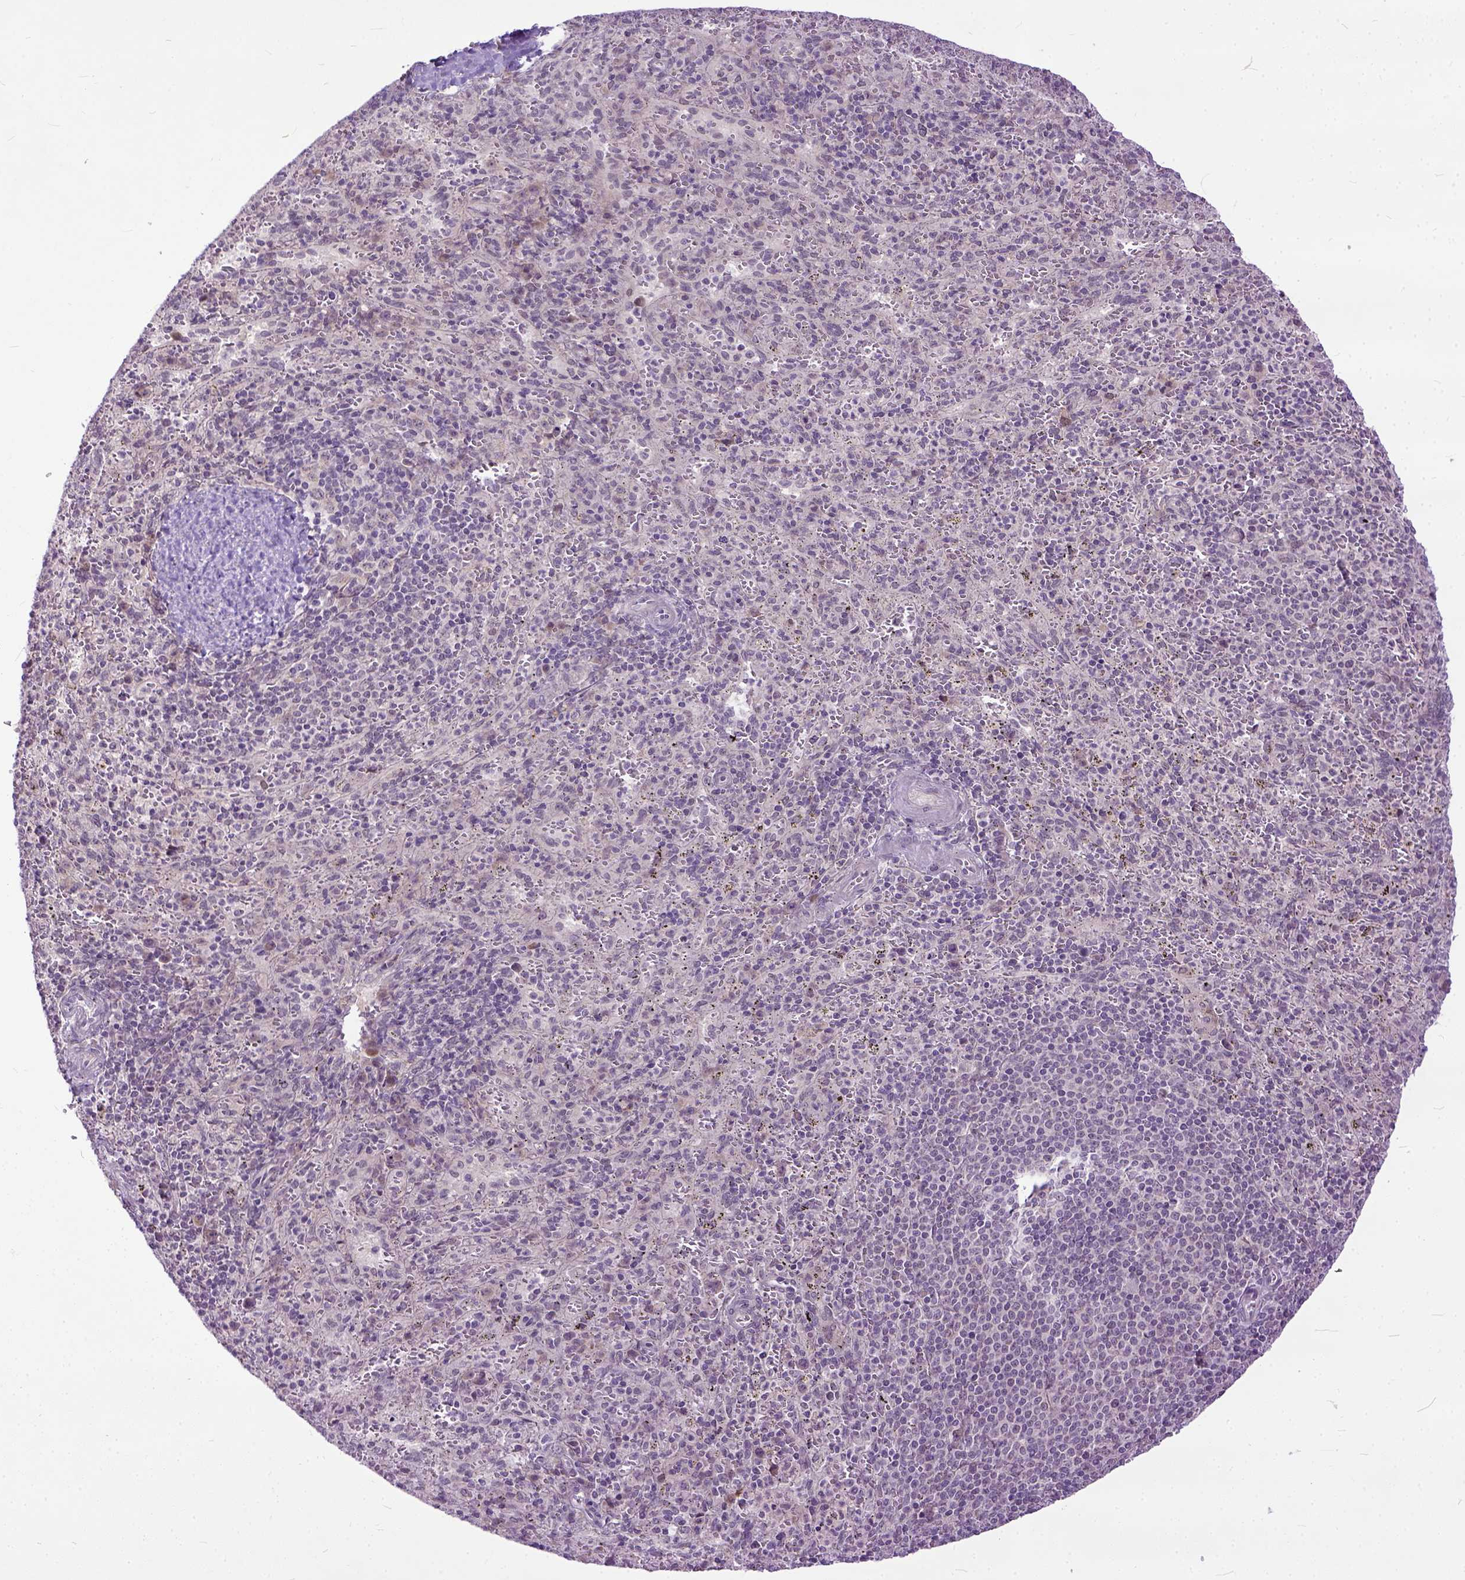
{"staining": {"intensity": "negative", "quantity": "none", "location": "none"}, "tissue": "spleen", "cell_type": "Cells in red pulp", "image_type": "normal", "snomed": [{"axis": "morphology", "description": "Normal tissue, NOS"}, {"axis": "topography", "description": "Spleen"}], "caption": "Cells in red pulp show no significant protein staining in normal spleen. Nuclei are stained in blue.", "gene": "TCEAL7", "patient": {"sex": "male", "age": 57}}